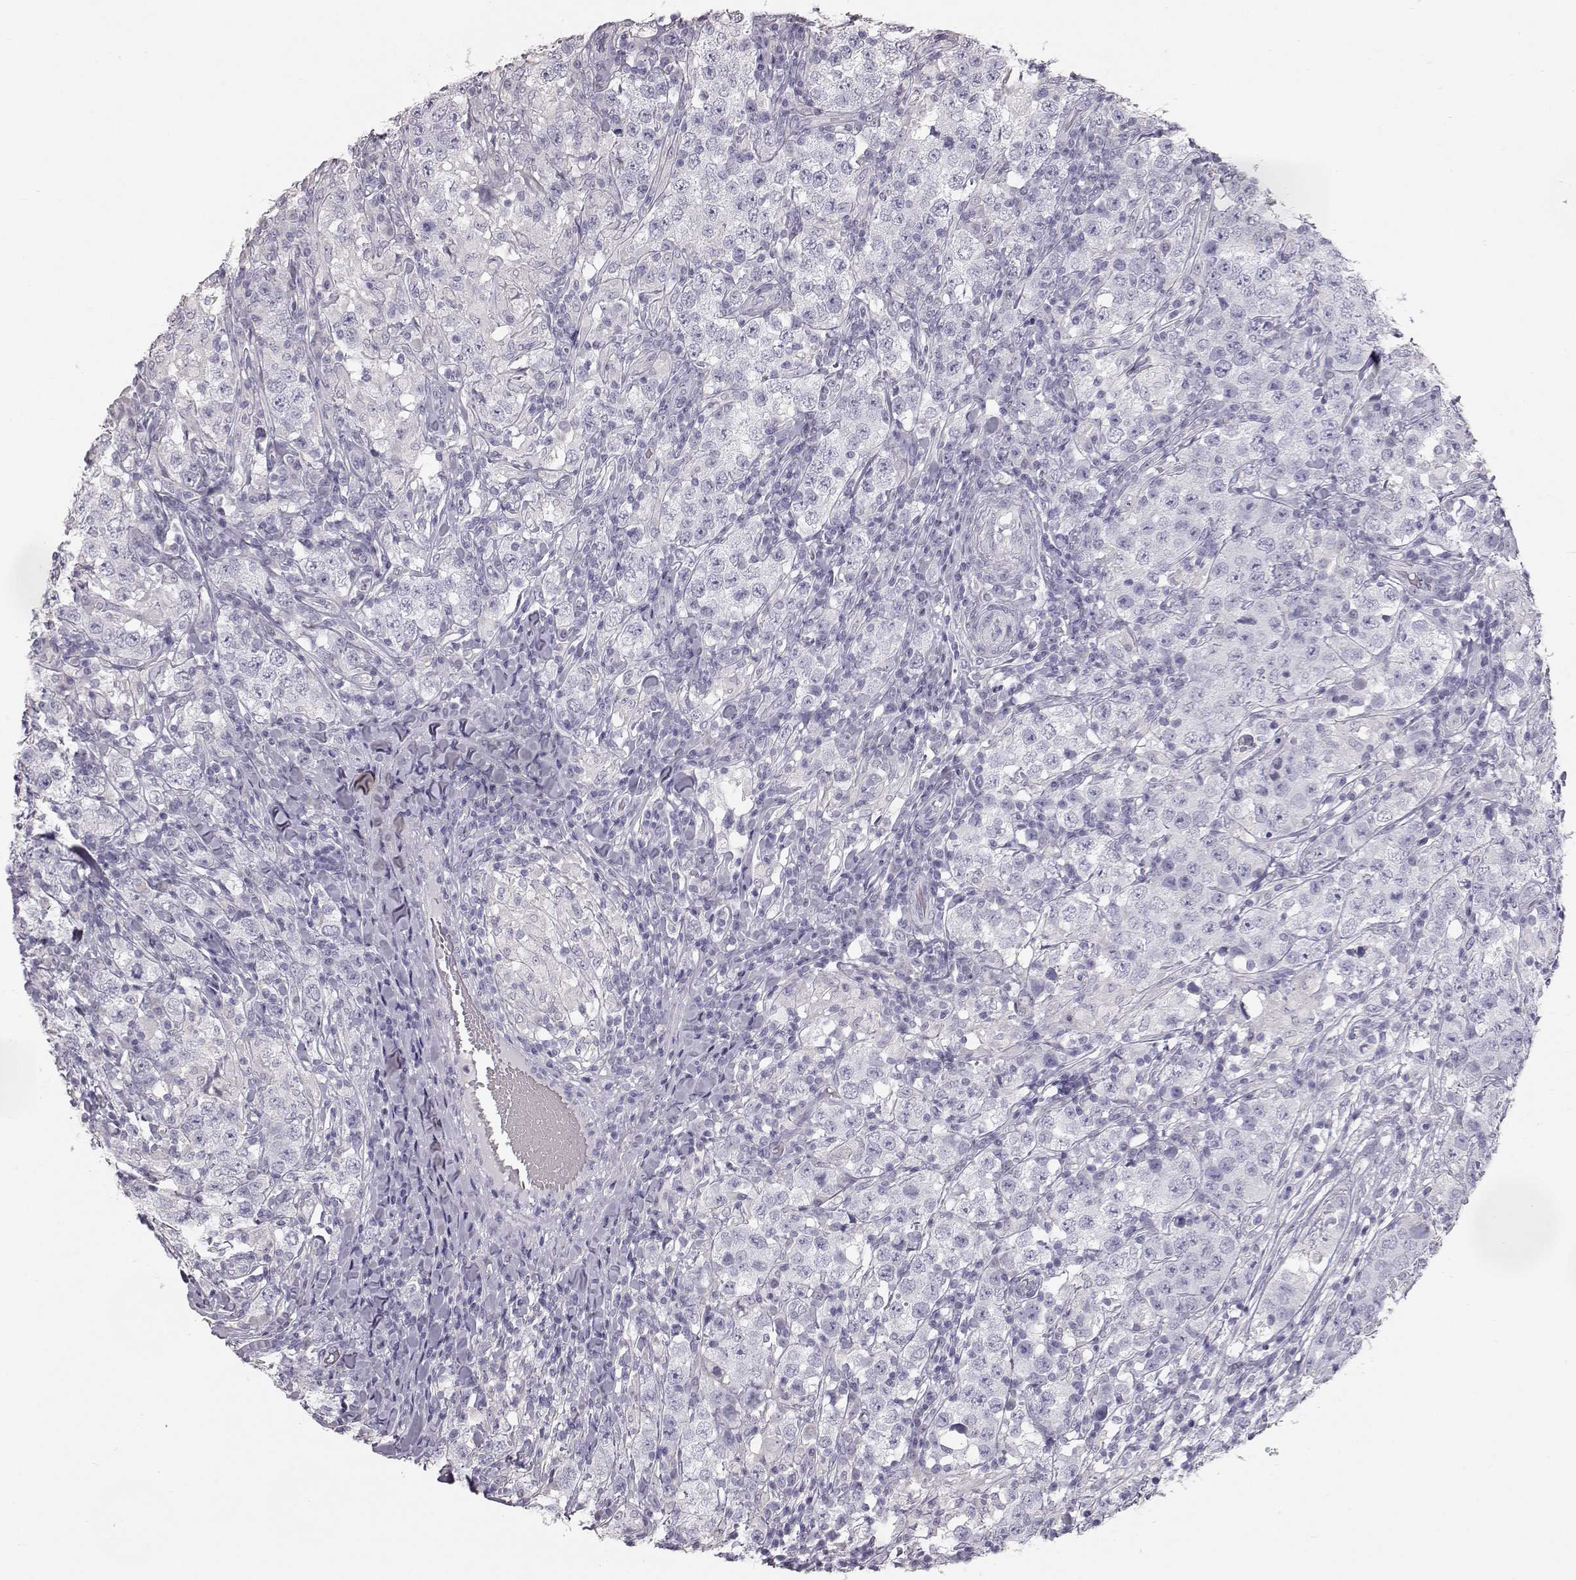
{"staining": {"intensity": "negative", "quantity": "none", "location": "none"}, "tissue": "testis cancer", "cell_type": "Tumor cells", "image_type": "cancer", "snomed": [{"axis": "morphology", "description": "Seminoma, NOS"}, {"axis": "morphology", "description": "Carcinoma, Embryonal, NOS"}, {"axis": "topography", "description": "Testis"}], "caption": "There is no significant expression in tumor cells of testis cancer.", "gene": "KRT33A", "patient": {"sex": "male", "age": 41}}